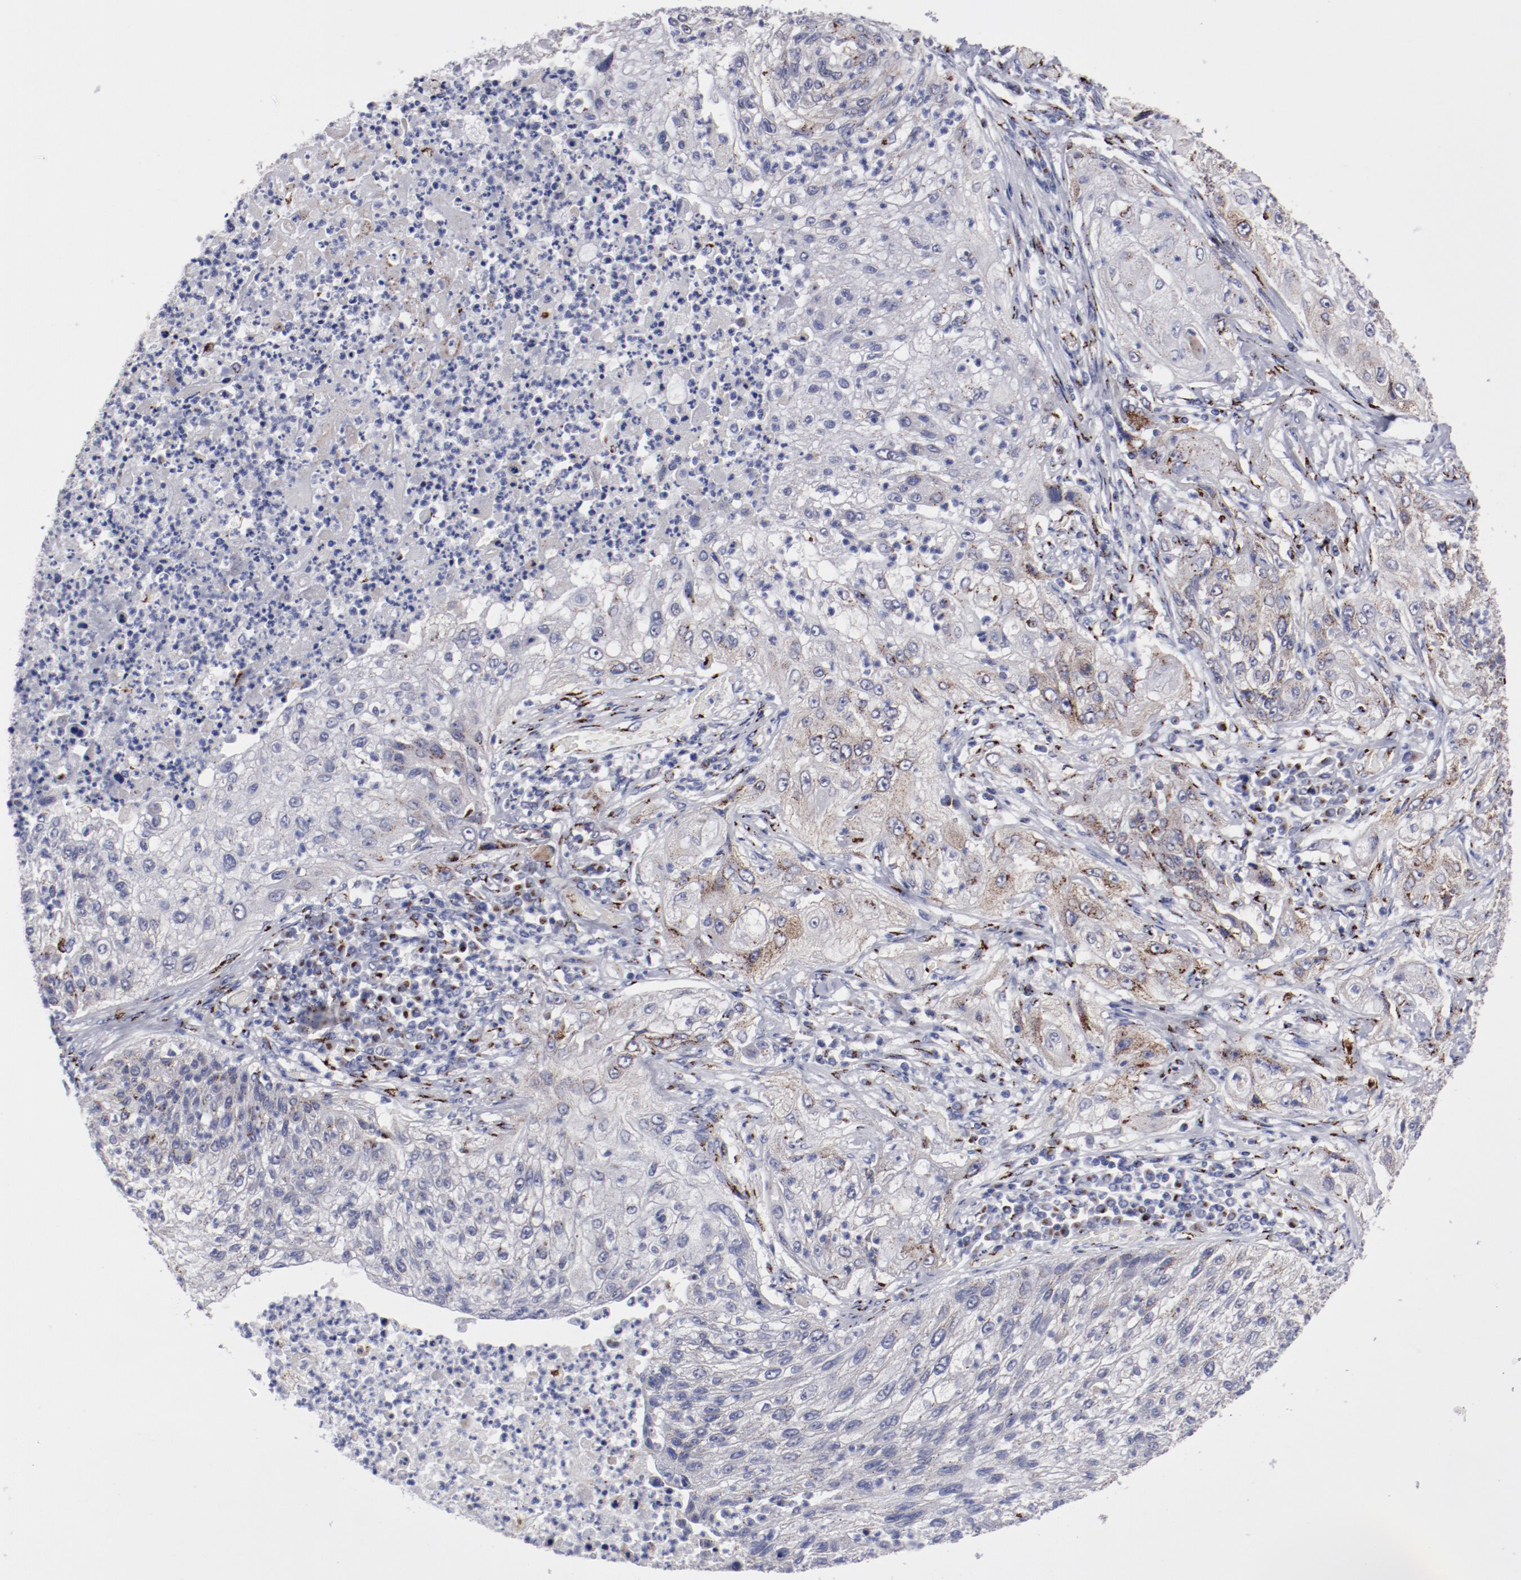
{"staining": {"intensity": "strong", "quantity": "25%-75%", "location": "cytoplasmic/membranous"}, "tissue": "lung cancer", "cell_type": "Tumor cells", "image_type": "cancer", "snomed": [{"axis": "morphology", "description": "Inflammation, NOS"}, {"axis": "morphology", "description": "Squamous cell carcinoma, NOS"}, {"axis": "topography", "description": "Lymph node"}, {"axis": "topography", "description": "Soft tissue"}, {"axis": "topography", "description": "Lung"}], "caption": "Lung cancer (squamous cell carcinoma) tissue reveals strong cytoplasmic/membranous positivity in approximately 25%-75% of tumor cells", "gene": "GOLIM4", "patient": {"sex": "male", "age": 66}}